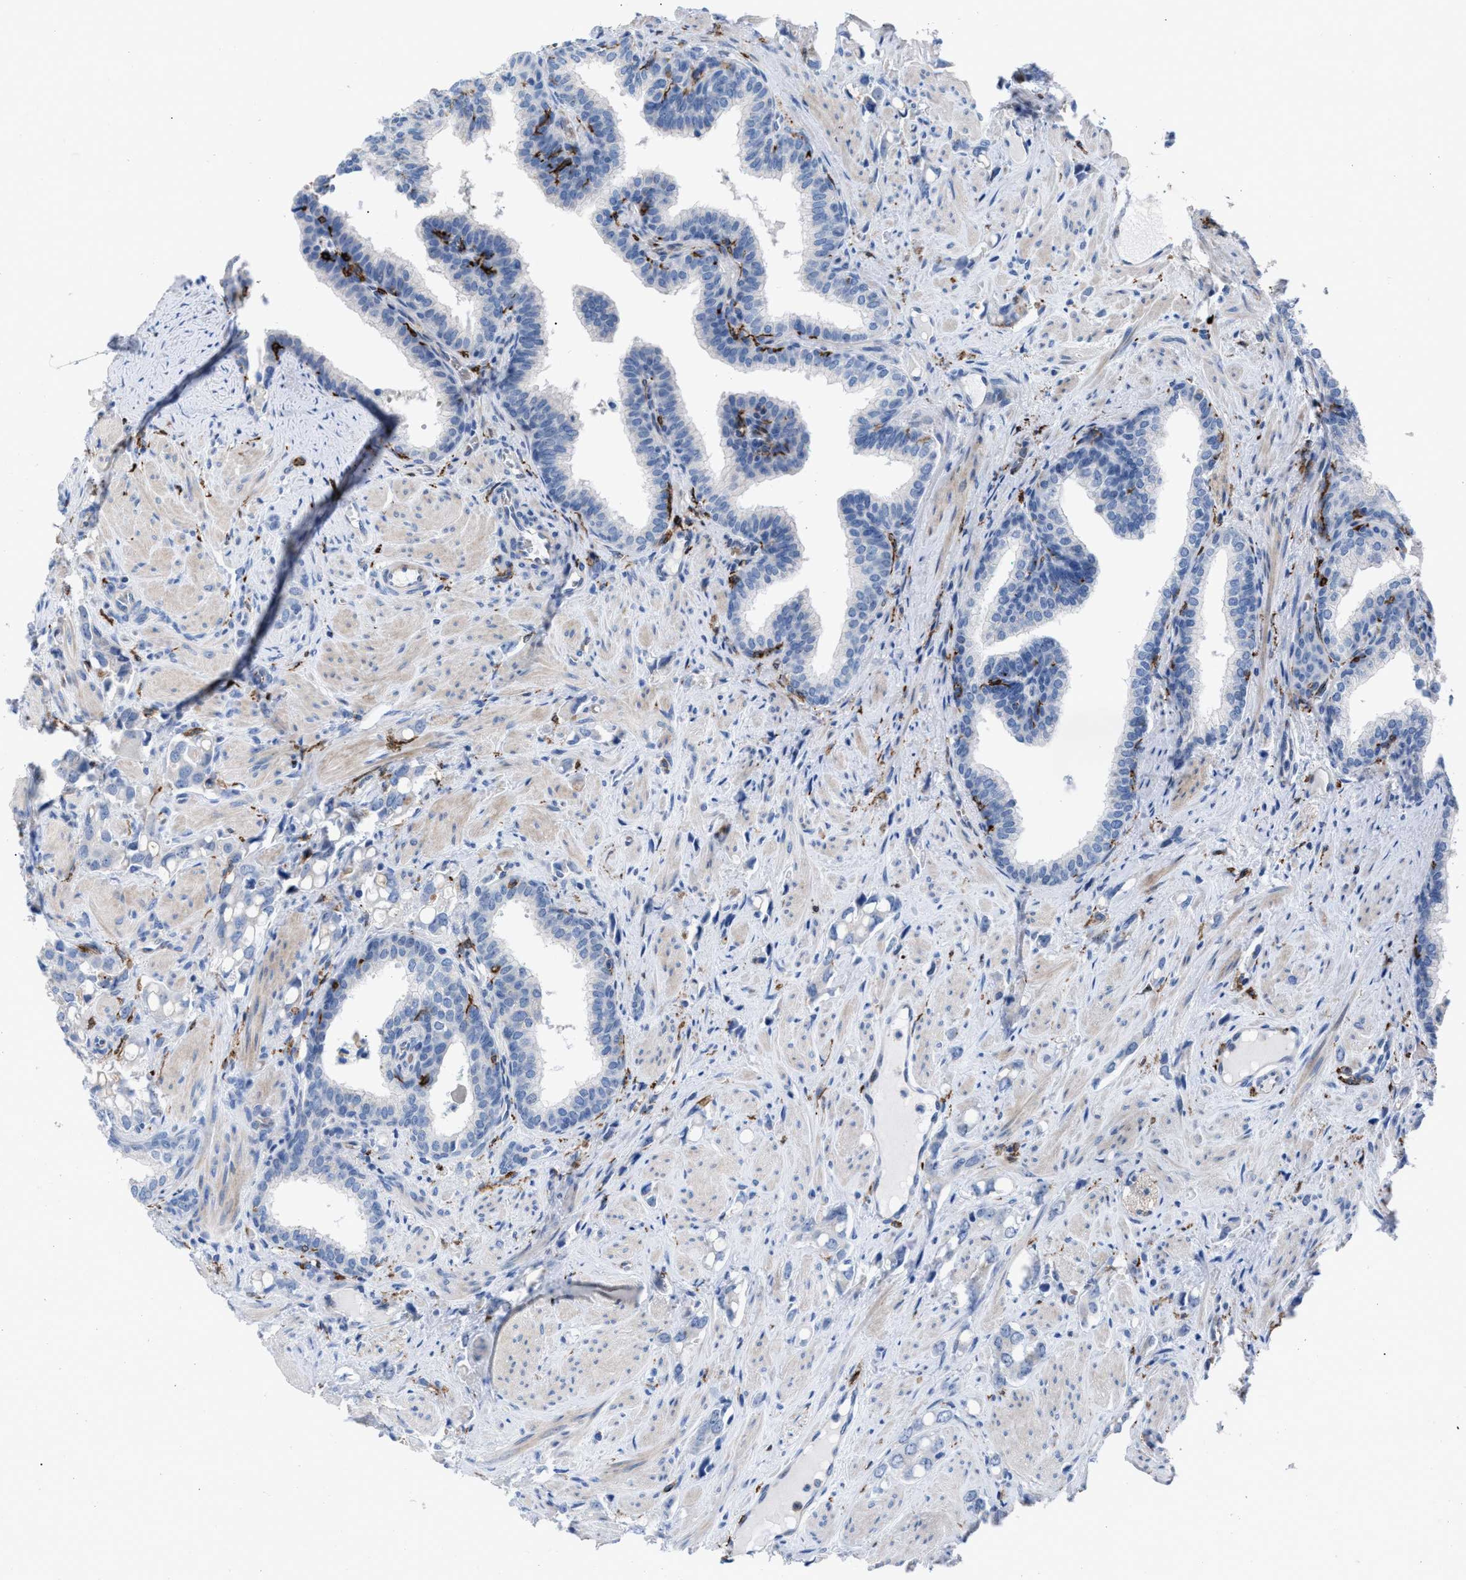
{"staining": {"intensity": "negative", "quantity": "none", "location": "none"}, "tissue": "prostate cancer", "cell_type": "Tumor cells", "image_type": "cancer", "snomed": [{"axis": "morphology", "description": "Adenocarcinoma, High grade"}, {"axis": "topography", "description": "Prostate"}], "caption": "High magnification brightfield microscopy of prostate high-grade adenocarcinoma stained with DAB (brown) and counterstained with hematoxylin (blue): tumor cells show no significant staining. (Brightfield microscopy of DAB (3,3'-diaminobenzidine) IHC at high magnification).", "gene": "SLC47A1", "patient": {"sex": "male", "age": 52}}